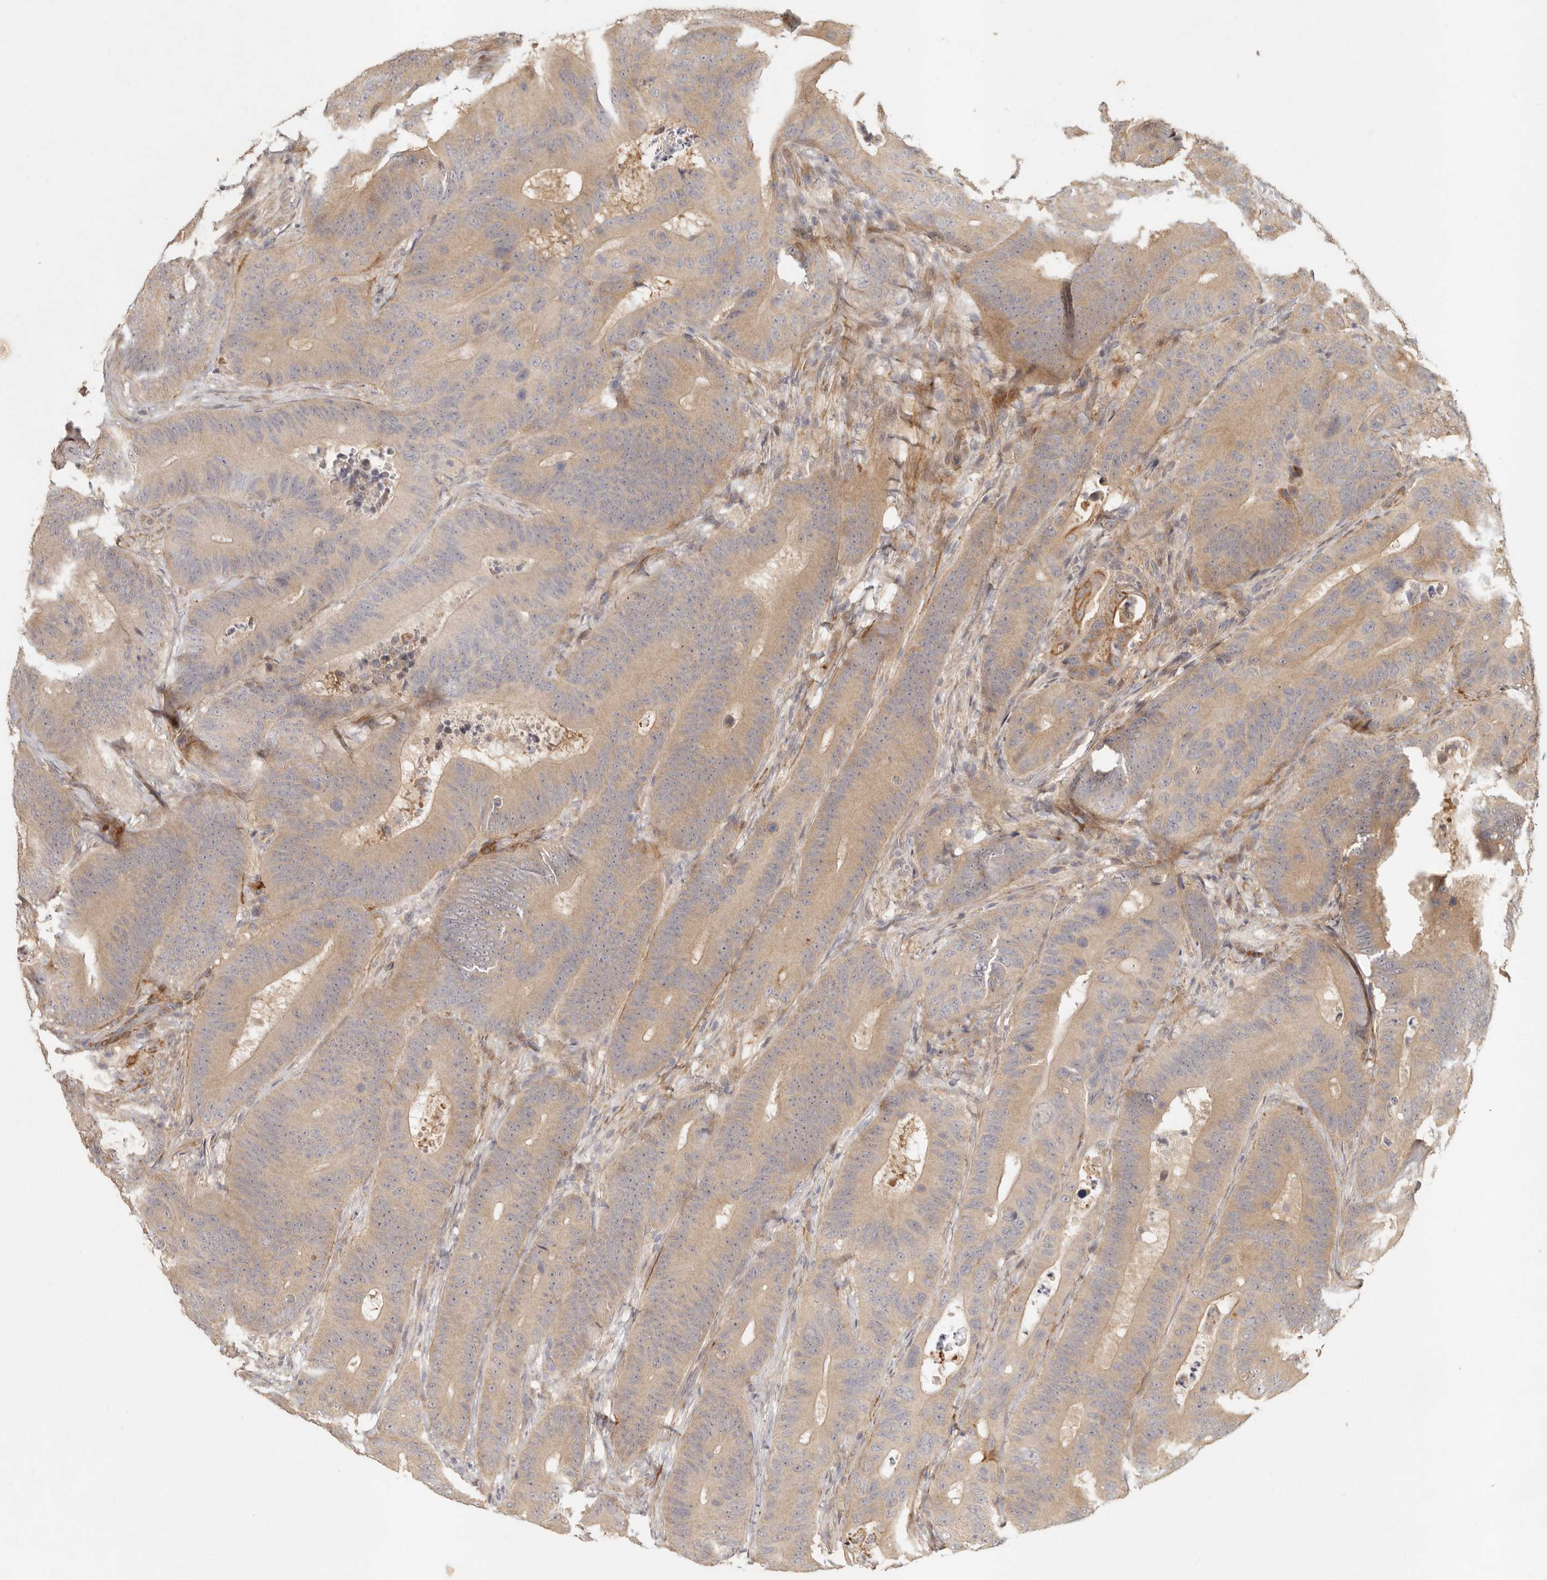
{"staining": {"intensity": "weak", "quantity": ">75%", "location": "cytoplasmic/membranous"}, "tissue": "colorectal cancer", "cell_type": "Tumor cells", "image_type": "cancer", "snomed": [{"axis": "morphology", "description": "Adenocarcinoma, NOS"}, {"axis": "topography", "description": "Colon"}], "caption": "Human colorectal cancer stained with a protein marker shows weak staining in tumor cells.", "gene": "VIPR1", "patient": {"sex": "male", "age": 83}}